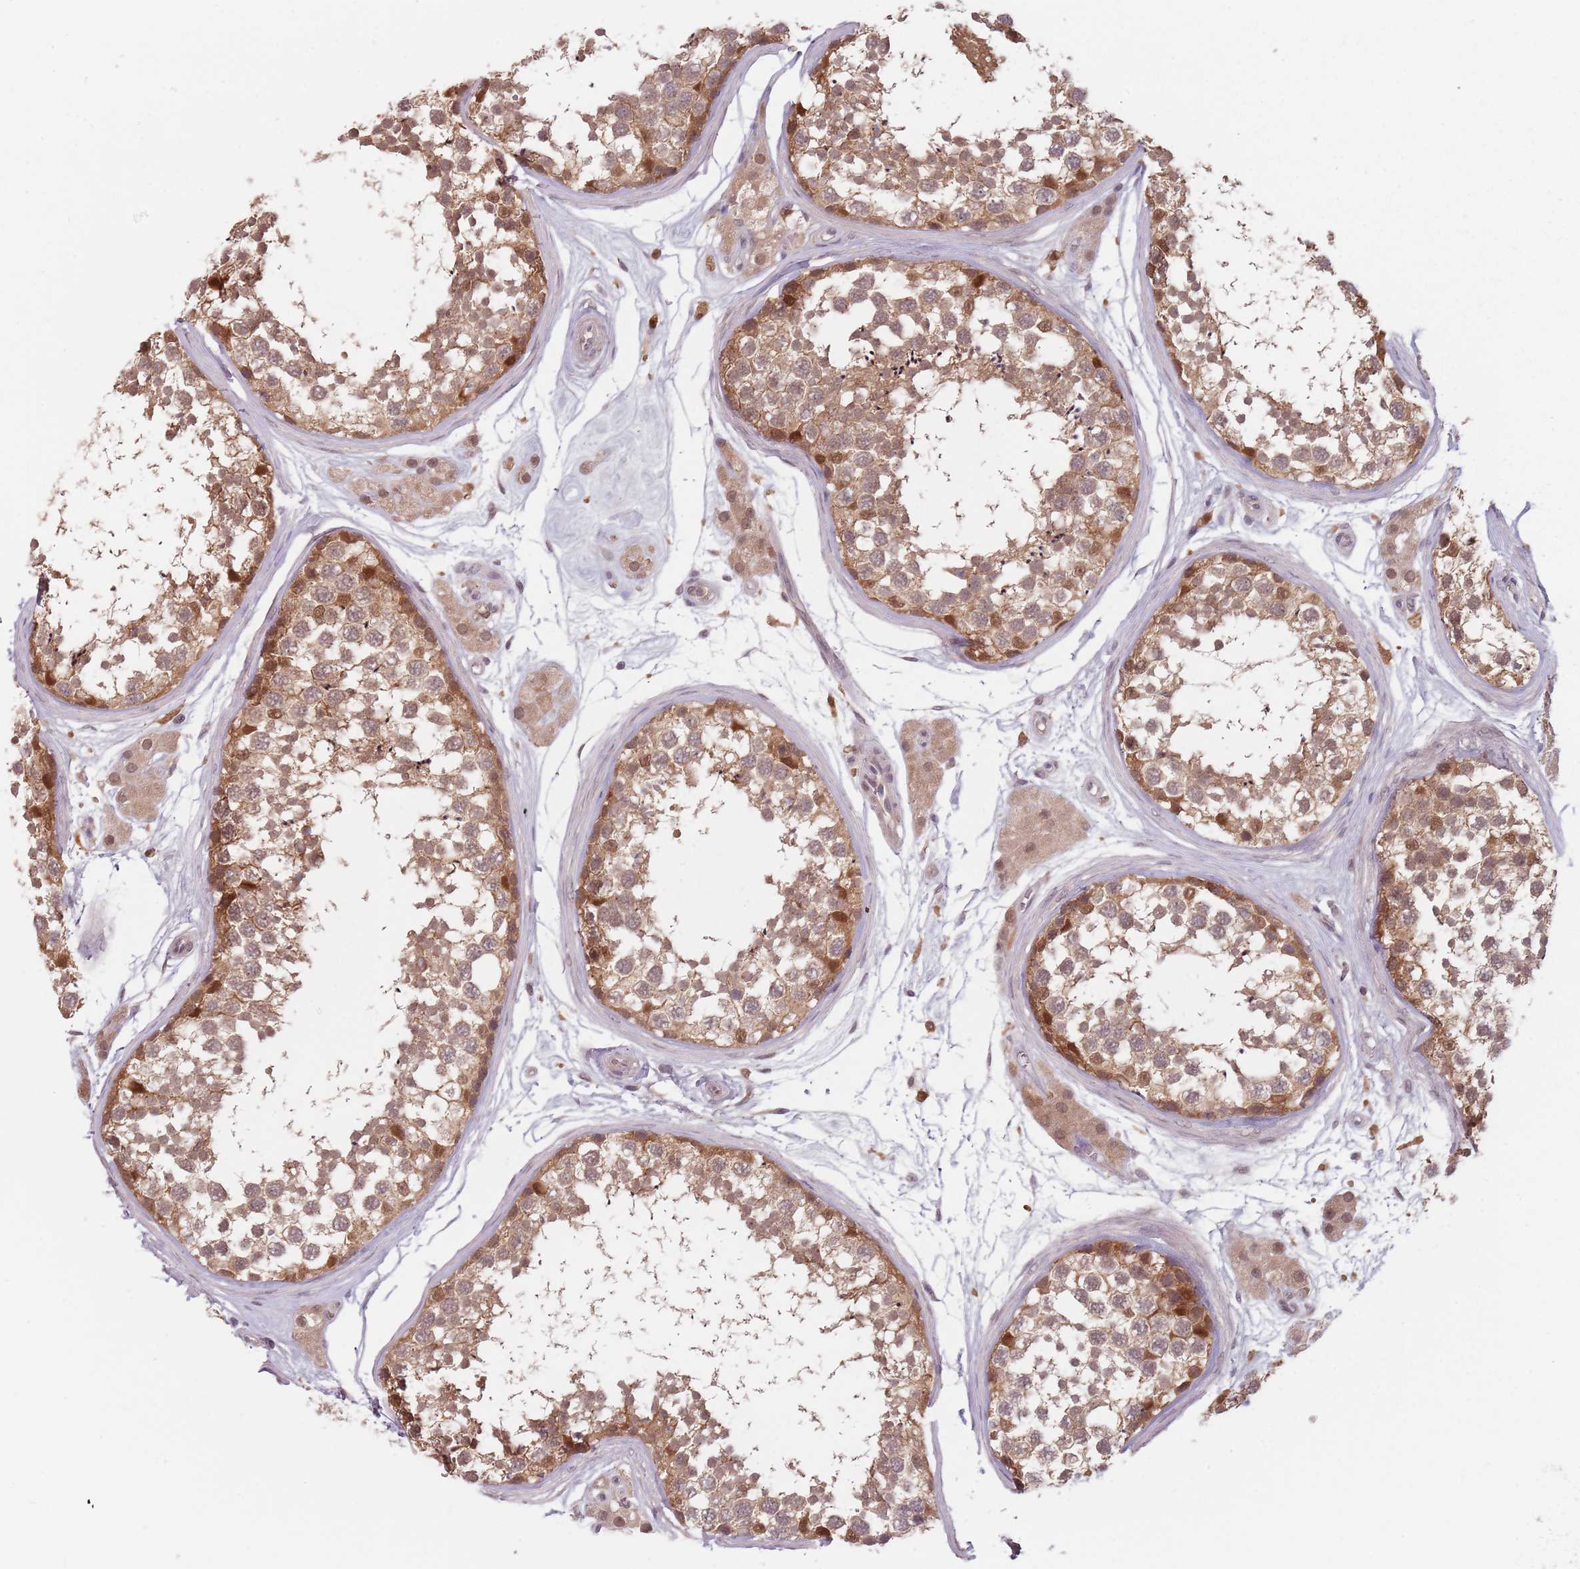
{"staining": {"intensity": "moderate", "quantity": ">75%", "location": "cytoplasmic/membranous,nuclear"}, "tissue": "testis", "cell_type": "Cells in seminiferous ducts", "image_type": "normal", "snomed": [{"axis": "morphology", "description": "Normal tissue, NOS"}, {"axis": "topography", "description": "Testis"}], "caption": "This micrograph reveals immunohistochemistry (IHC) staining of unremarkable human testis, with medium moderate cytoplasmic/membranous,nuclear positivity in approximately >75% of cells in seminiferous ducts.", "gene": "NAXE", "patient": {"sex": "male", "age": 56}}